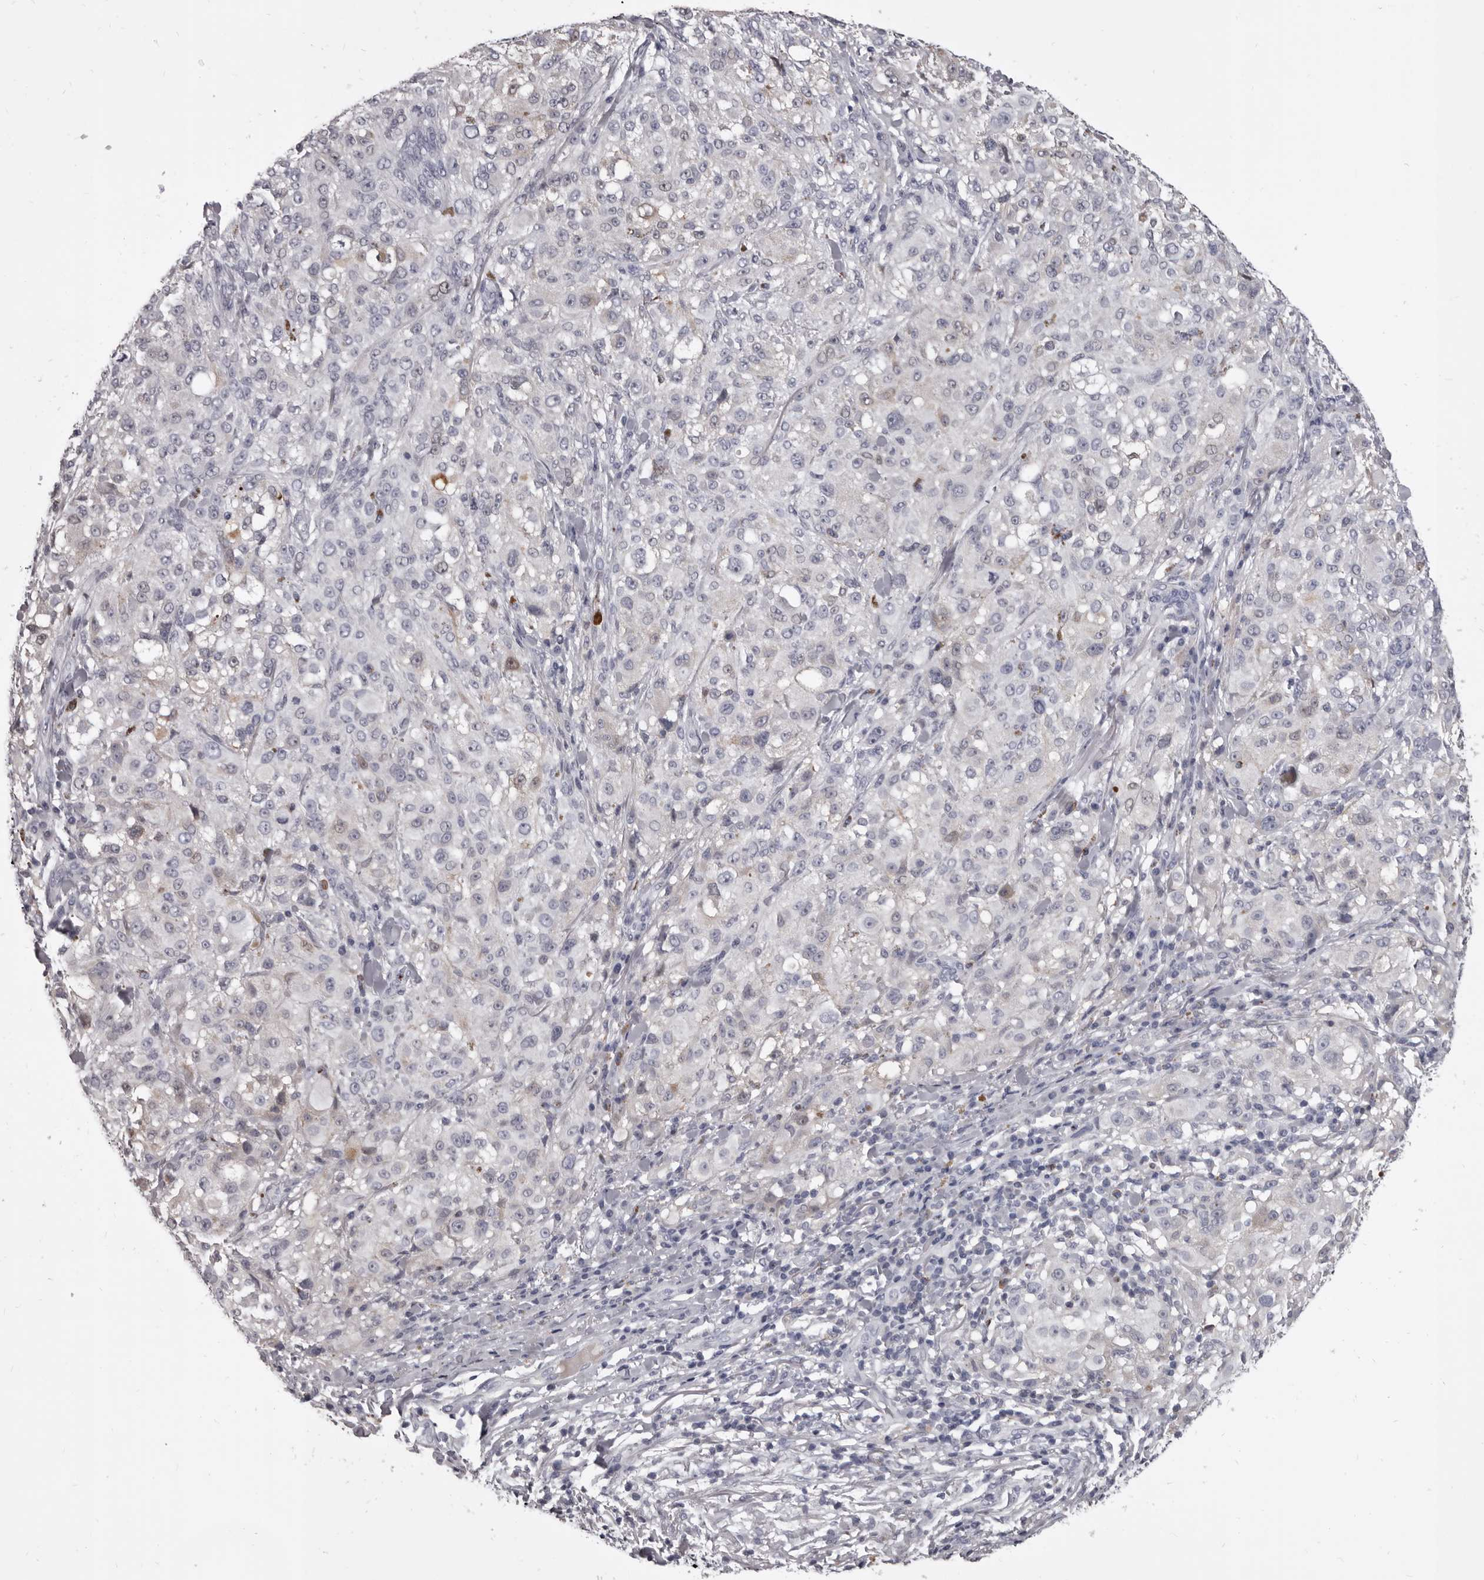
{"staining": {"intensity": "negative", "quantity": "none", "location": "none"}, "tissue": "melanoma", "cell_type": "Tumor cells", "image_type": "cancer", "snomed": [{"axis": "morphology", "description": "Necrosis, NOS"}, {"axis": "morphology", "description": "Malignant melanoma, NOS"}, {"axis": "topography", "description": "Skin"}], "caption": "Melanoma stained for a protein using IHC shows no positivity tumor cells.", "gene": "GZMH", "patient": {"sex": "female", "age": 87}}